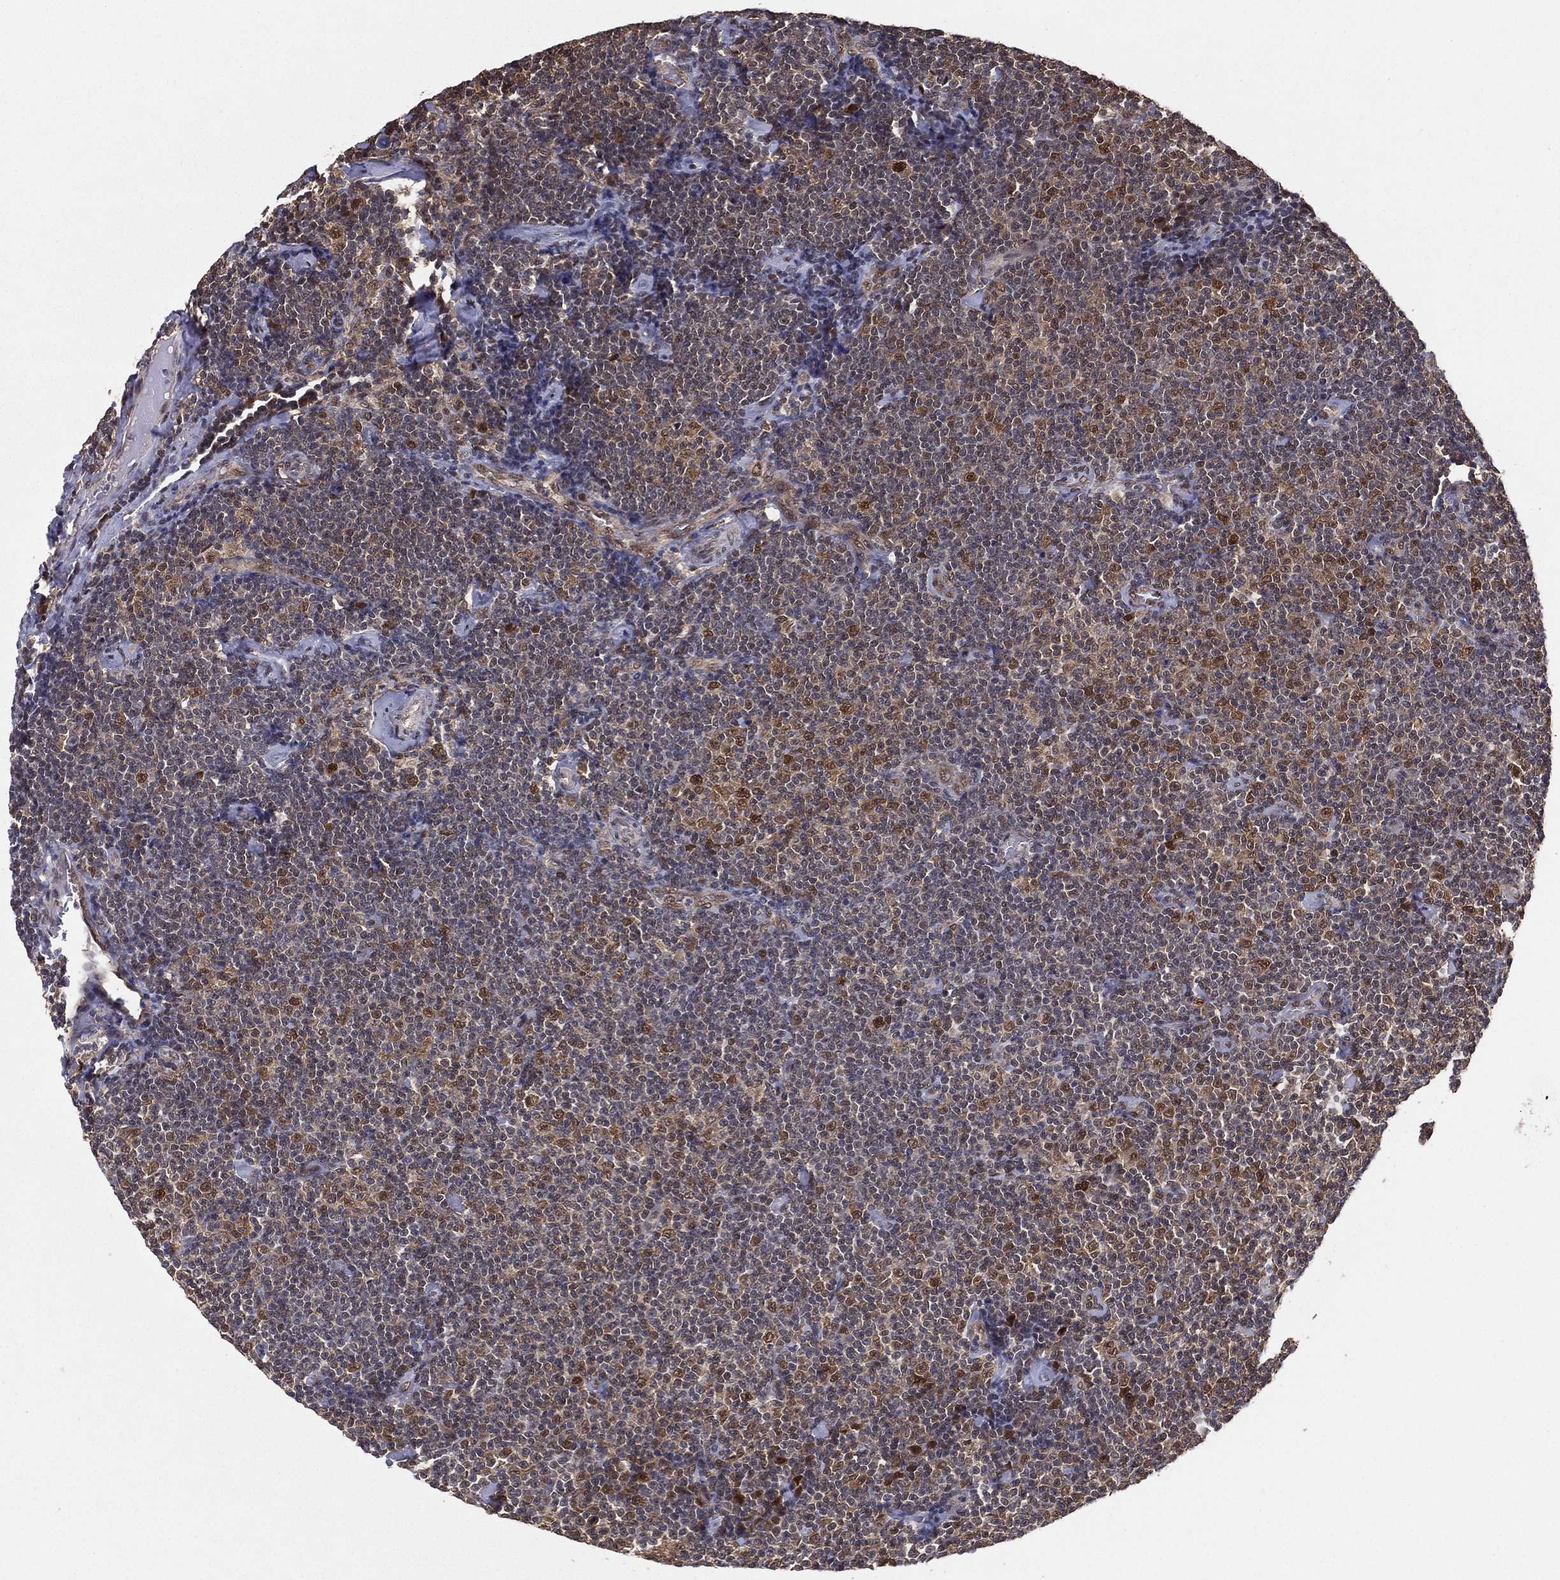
{"staining": {"intensity": "moderate", "quantity": "<25%", "location": "nuclear"}, "tissue": "lymphoma", "cell_type": "Tumor cells", "image_type": "cancer", "snomed": [{"axis": "morphology", "description": "Malignant lymphoma, non-Hodgkin's type, Low grade"}, {"axis": "topography", "description": "Lymph node"}], "caption": "Brown immunohistochemical staining in malignant lymphoma, non-Hodgkin's type (low-grade) exhibits moderate nuclear staining in approximately <25% of tumor cells.", "gene": "CARM1", "patient": {"sex": "male", "age": 81}}